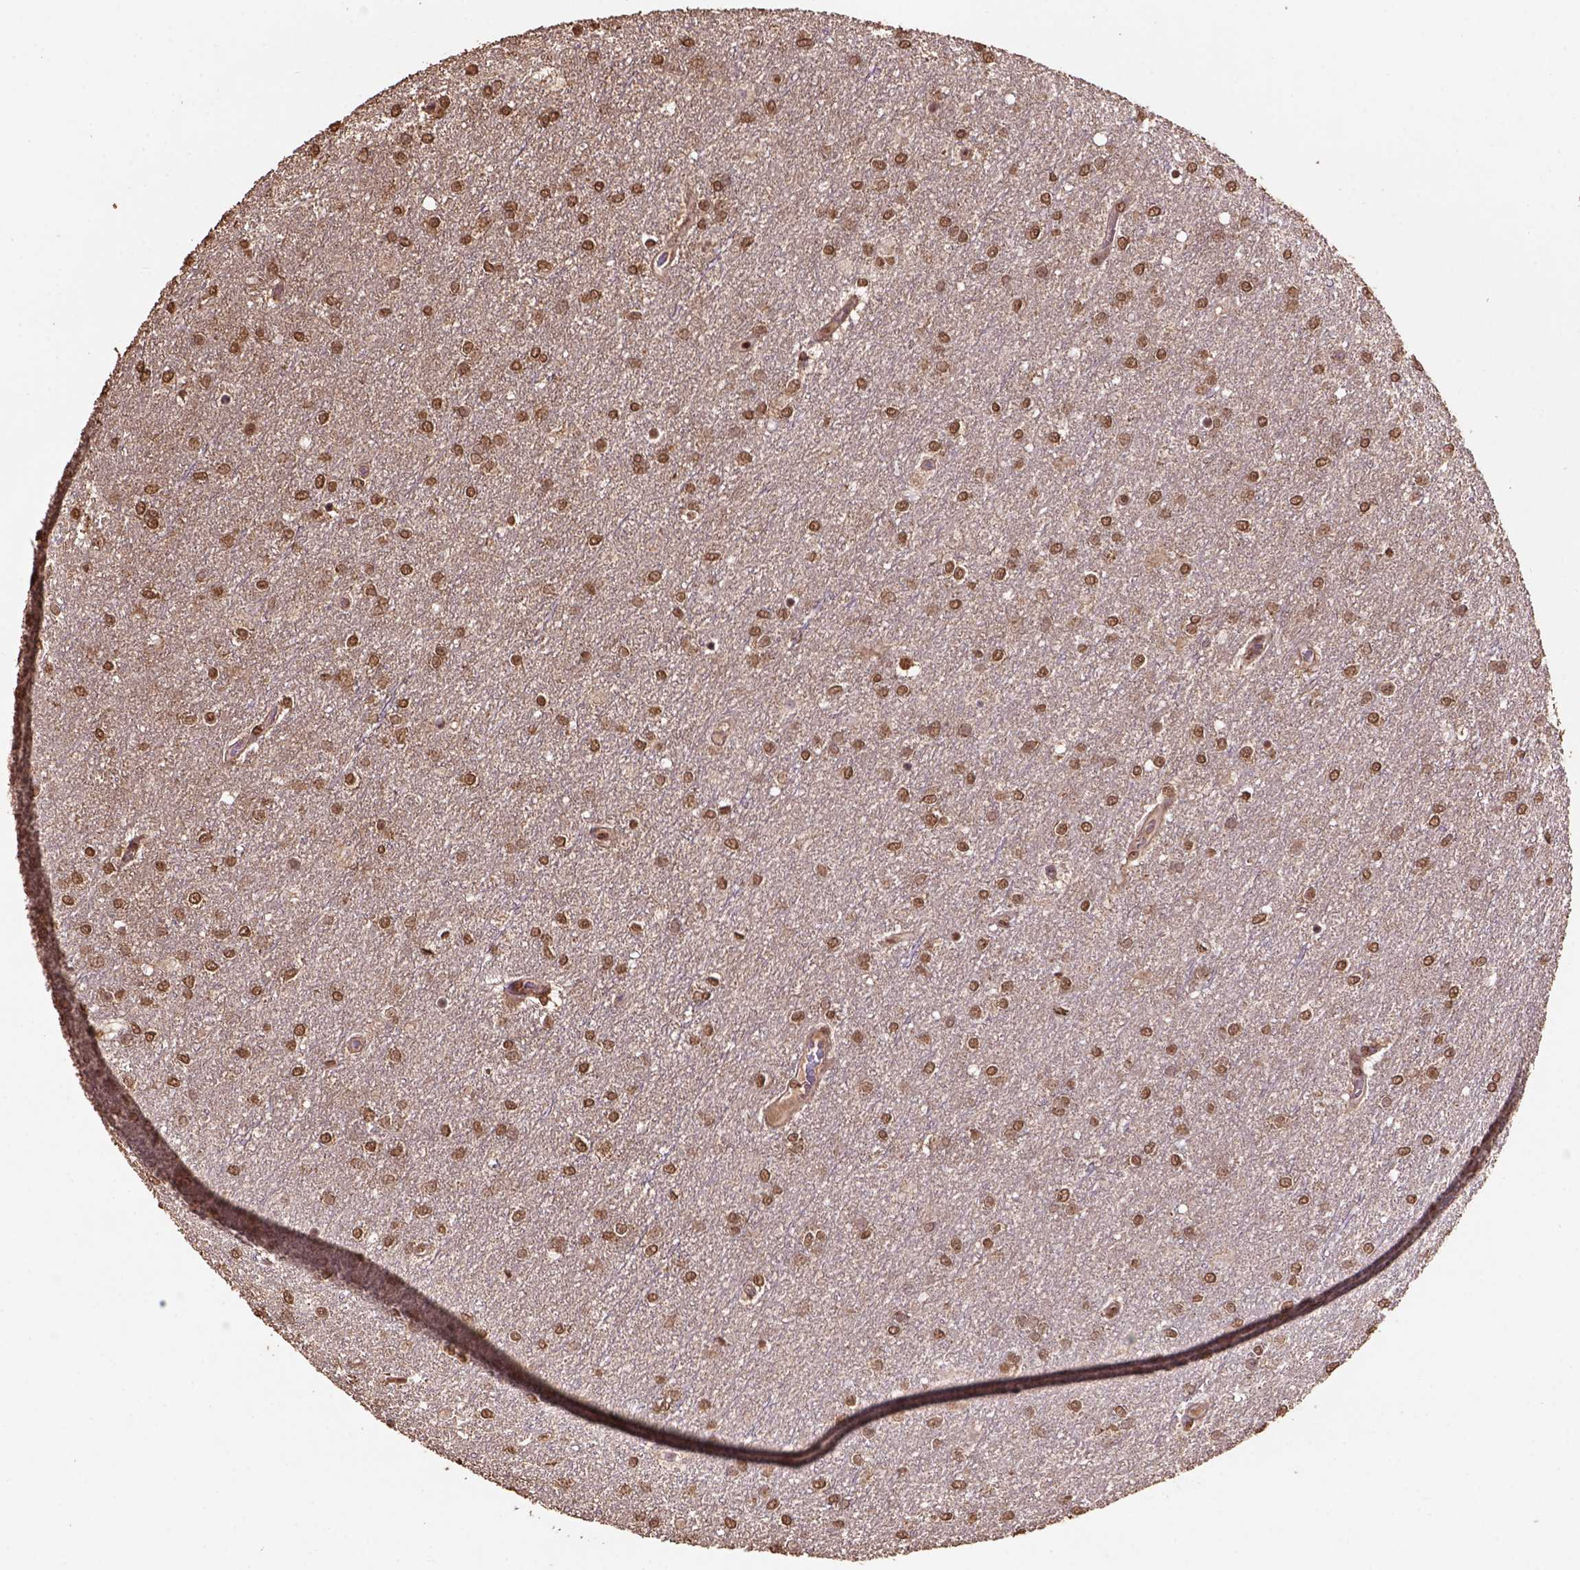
{"staining": {"intensity": "moderate", "quantity": ">75%", "location": "nuclear"}, "tissue": "glioma", "cell_type": "Tumor cells", "image_type": "cancer", "snomed": [{"axis": "morphology", "description": "Glioma, malignant, High grade"}, {"axis": "topography", "description": "Brain"}], "caption": "Glioma stained for a protein (brown) reveals moderate nuclear positive staining in about >75% of tumor cells.", "gene": "CSTF2T", "patient": {"sex": "female", "age": 61}}